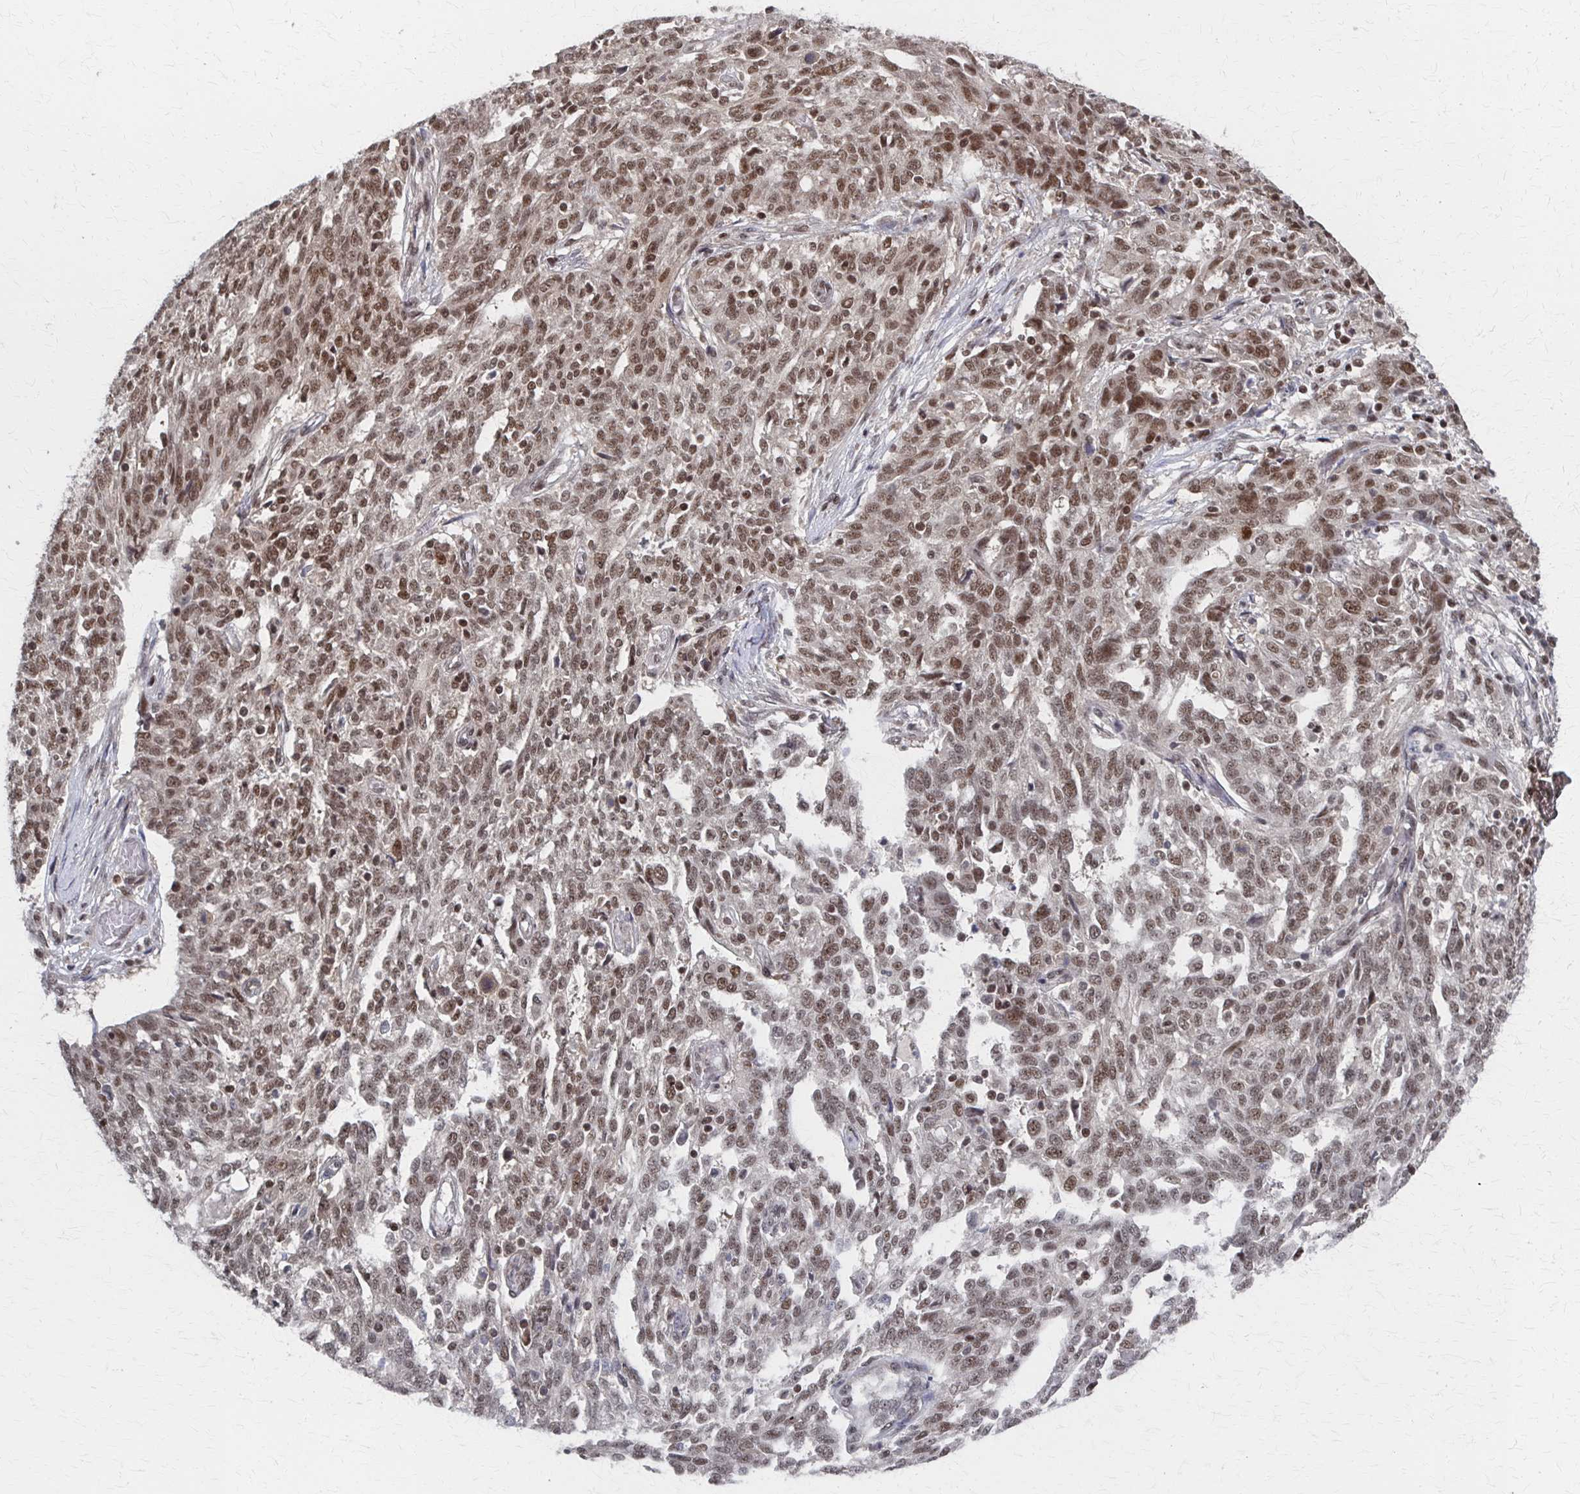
{"staining": {"intensity": "moderate", "quantity": ">75%", "location": "nuclear"}, "tissue": "ovarian cancer", "cell_type": "Tumor cells", "image_type": "cancer", "snomed": [{"axis": "morphology", "description": "Cystadenocarcinoma, serous, NOS"}, {"axis": "topography", "description": "Ovary"}], "caption": "Human serous cystadenocarcinoma (ovarian) stained with a protein marker demonstrates moderate staining in tumor cells.", "gene": "GTF2B", "patient": {"sex": "female", "age": 67}}